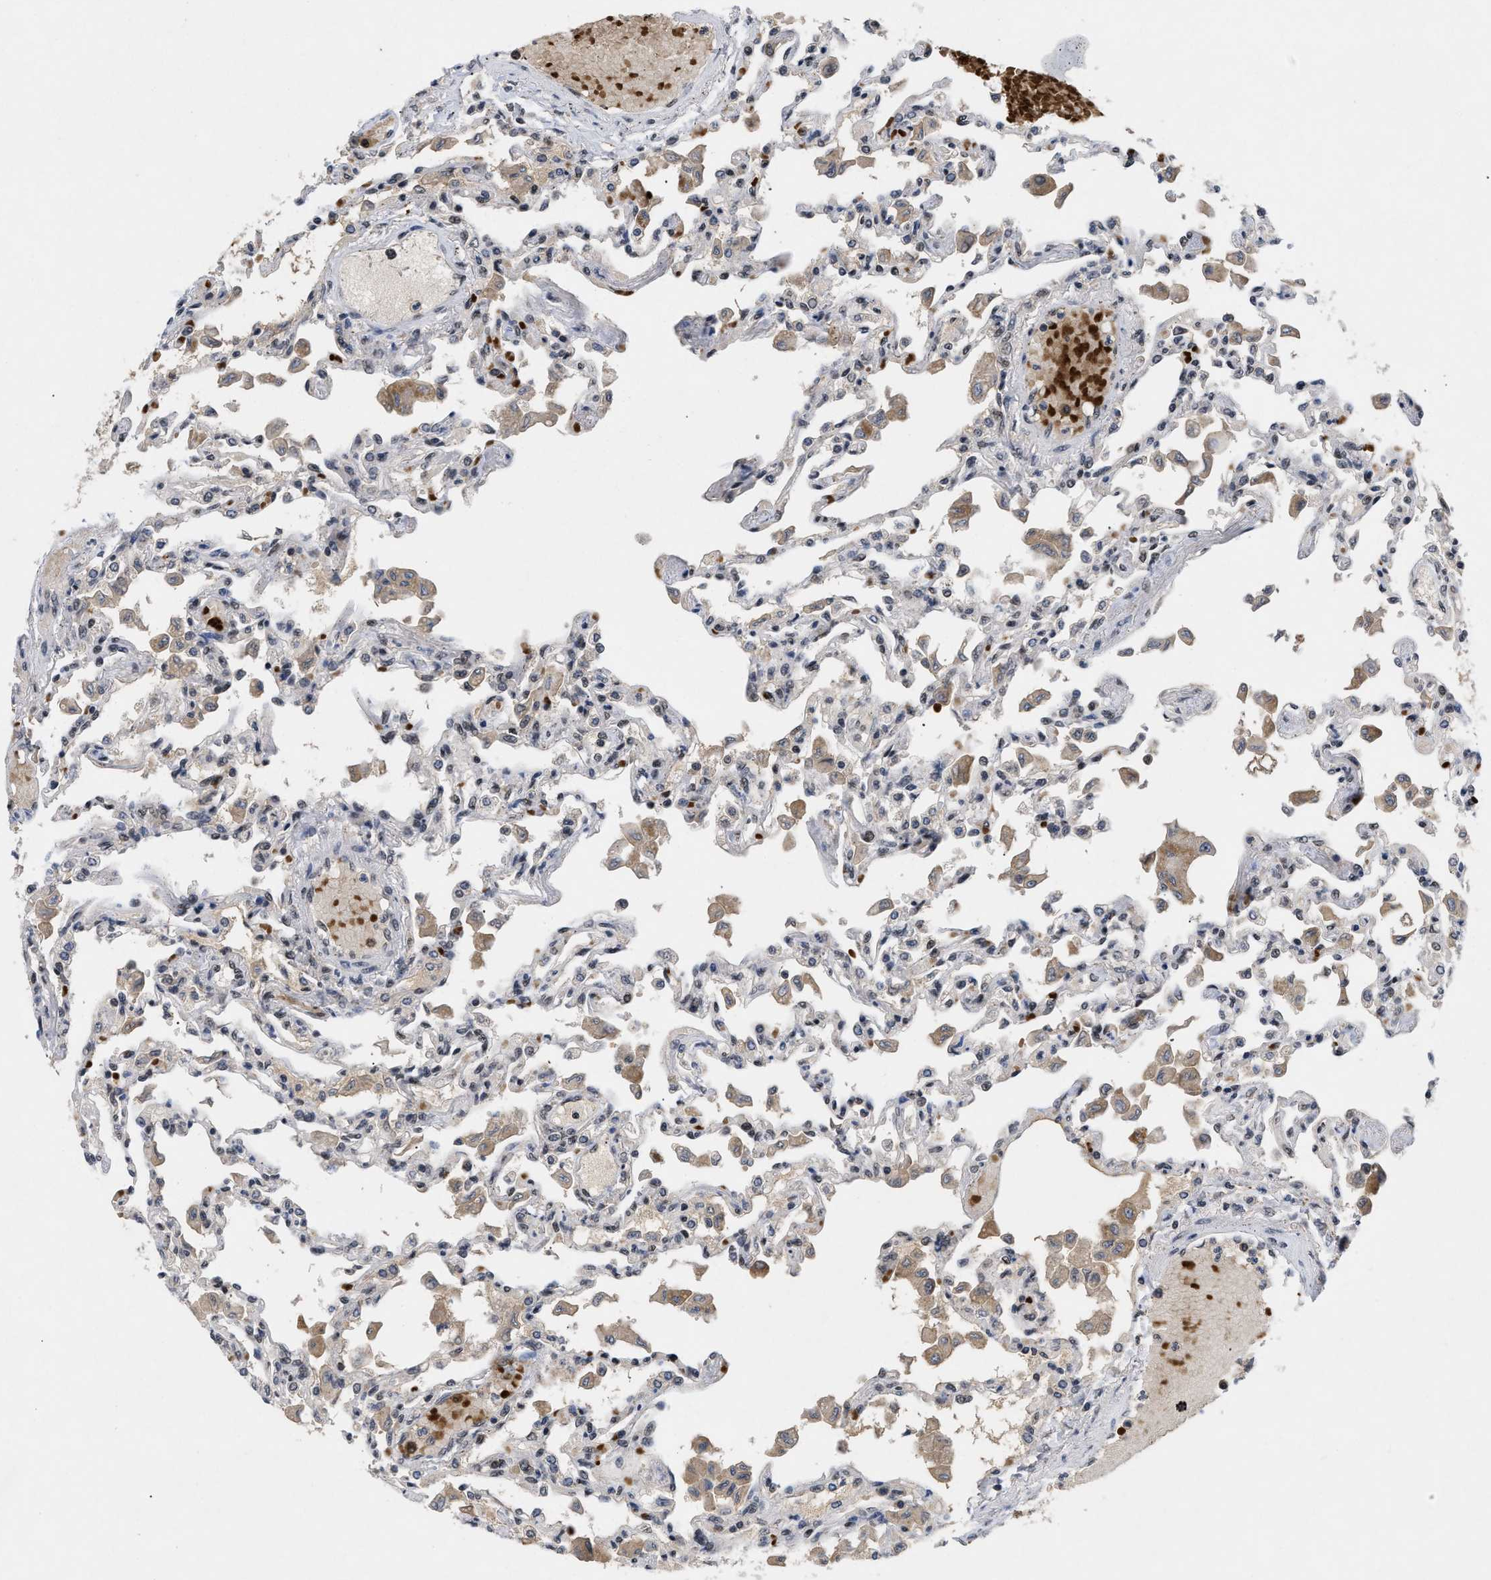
{"staining": {"intensity": "moderate", "quantity": "25%-75%", "location": "nuclear"}, "tissue": "lung", "cell_type": "Alveolar cells", "image_type": "normal", "snomed": [{"axis": "morphology", "description": "Normal tissue, NOS"}, {"axis": "topography", "description": "Bronchus"}, {"axis": "topography", "description": "Lung"}], "caption": "A histopathology image showing moderate nuclear expression in about 25%-75% of alveolar cells in normal lung, as visualized by brown immunohistochemical staining.", "gene": "ZNF346", "patient": {"sex": "female", "age": 49}}